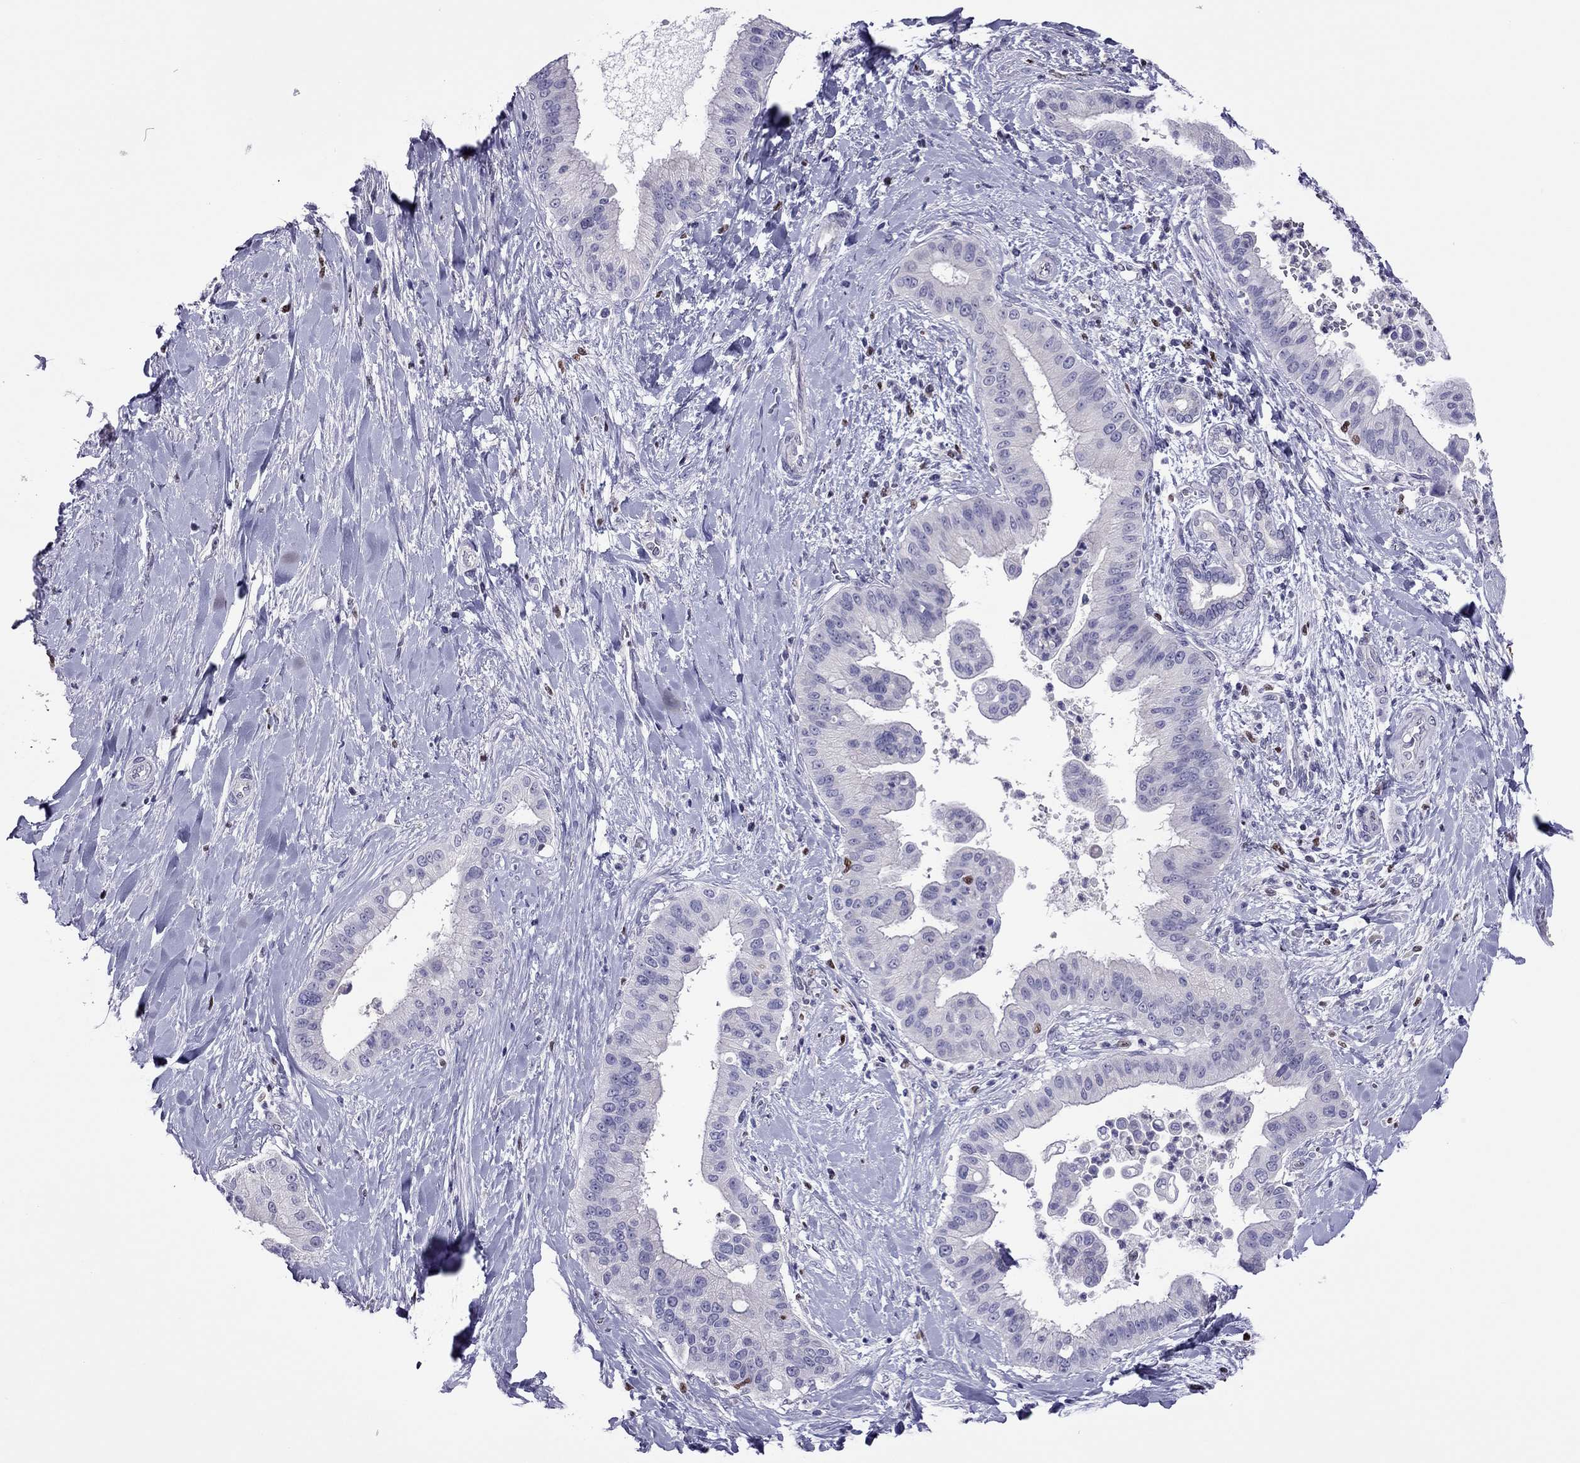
{"staining": {"intensity": "negative", "quantity": "none", "location": "none"}, "tissue": "liver cancer", "cell_type": "Tumor cells", "image_type": "cancer", "snomed": [{"axis": "morphology", "description": "Cholangiocarcinoma"}, {"axis": "topography", "description": "Liver"}], "caption": "Immunohistochemical staining of human liver cholangiocarcinoma displays no significant expression in tumor cells.", "gene": "SPINT3", "patient": {"sex": "female", "age": 54}}